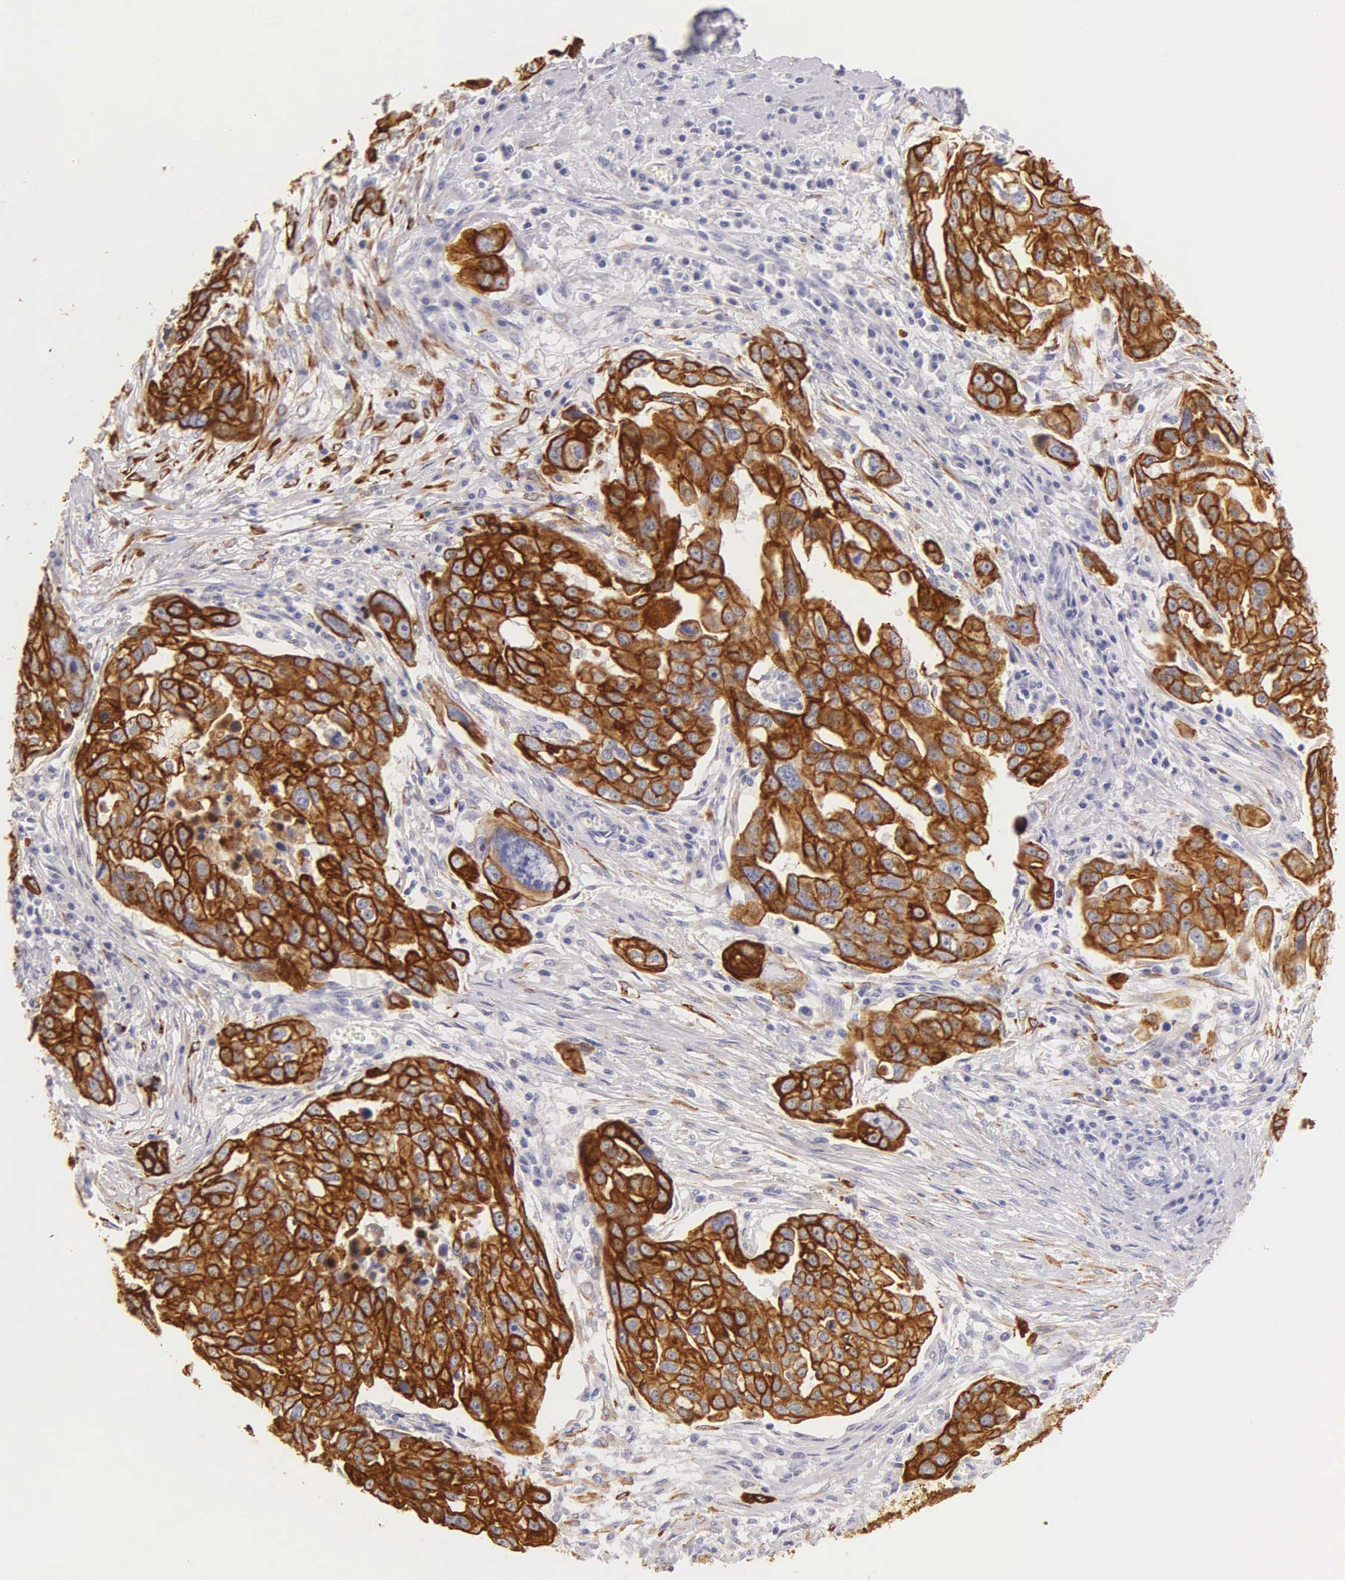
{"staining": {"intensity": "strong", "quantity": ">75%", "location": "cytoplasmic/membranous"}, "tissue": "ovarian cancer", "cell_type": "Tumor cells", "image_type": "cancer", "snomed": [{"axis": "morphology", "description": "Carcinoma, endometroid"}, {"axis": "topography", "description": "Ovary"}], "caption": "Strong cytoplasmic/membranous expression is identified in about >75% of tumor cells in ovarian cancer (endometroid carcinoma). (DAB (3,3'-diaminobenzidine) IHC with brightfield microscopy, high magnification).", "gene": "KRT17", "patient": {"sex": "female", "age": 75}}